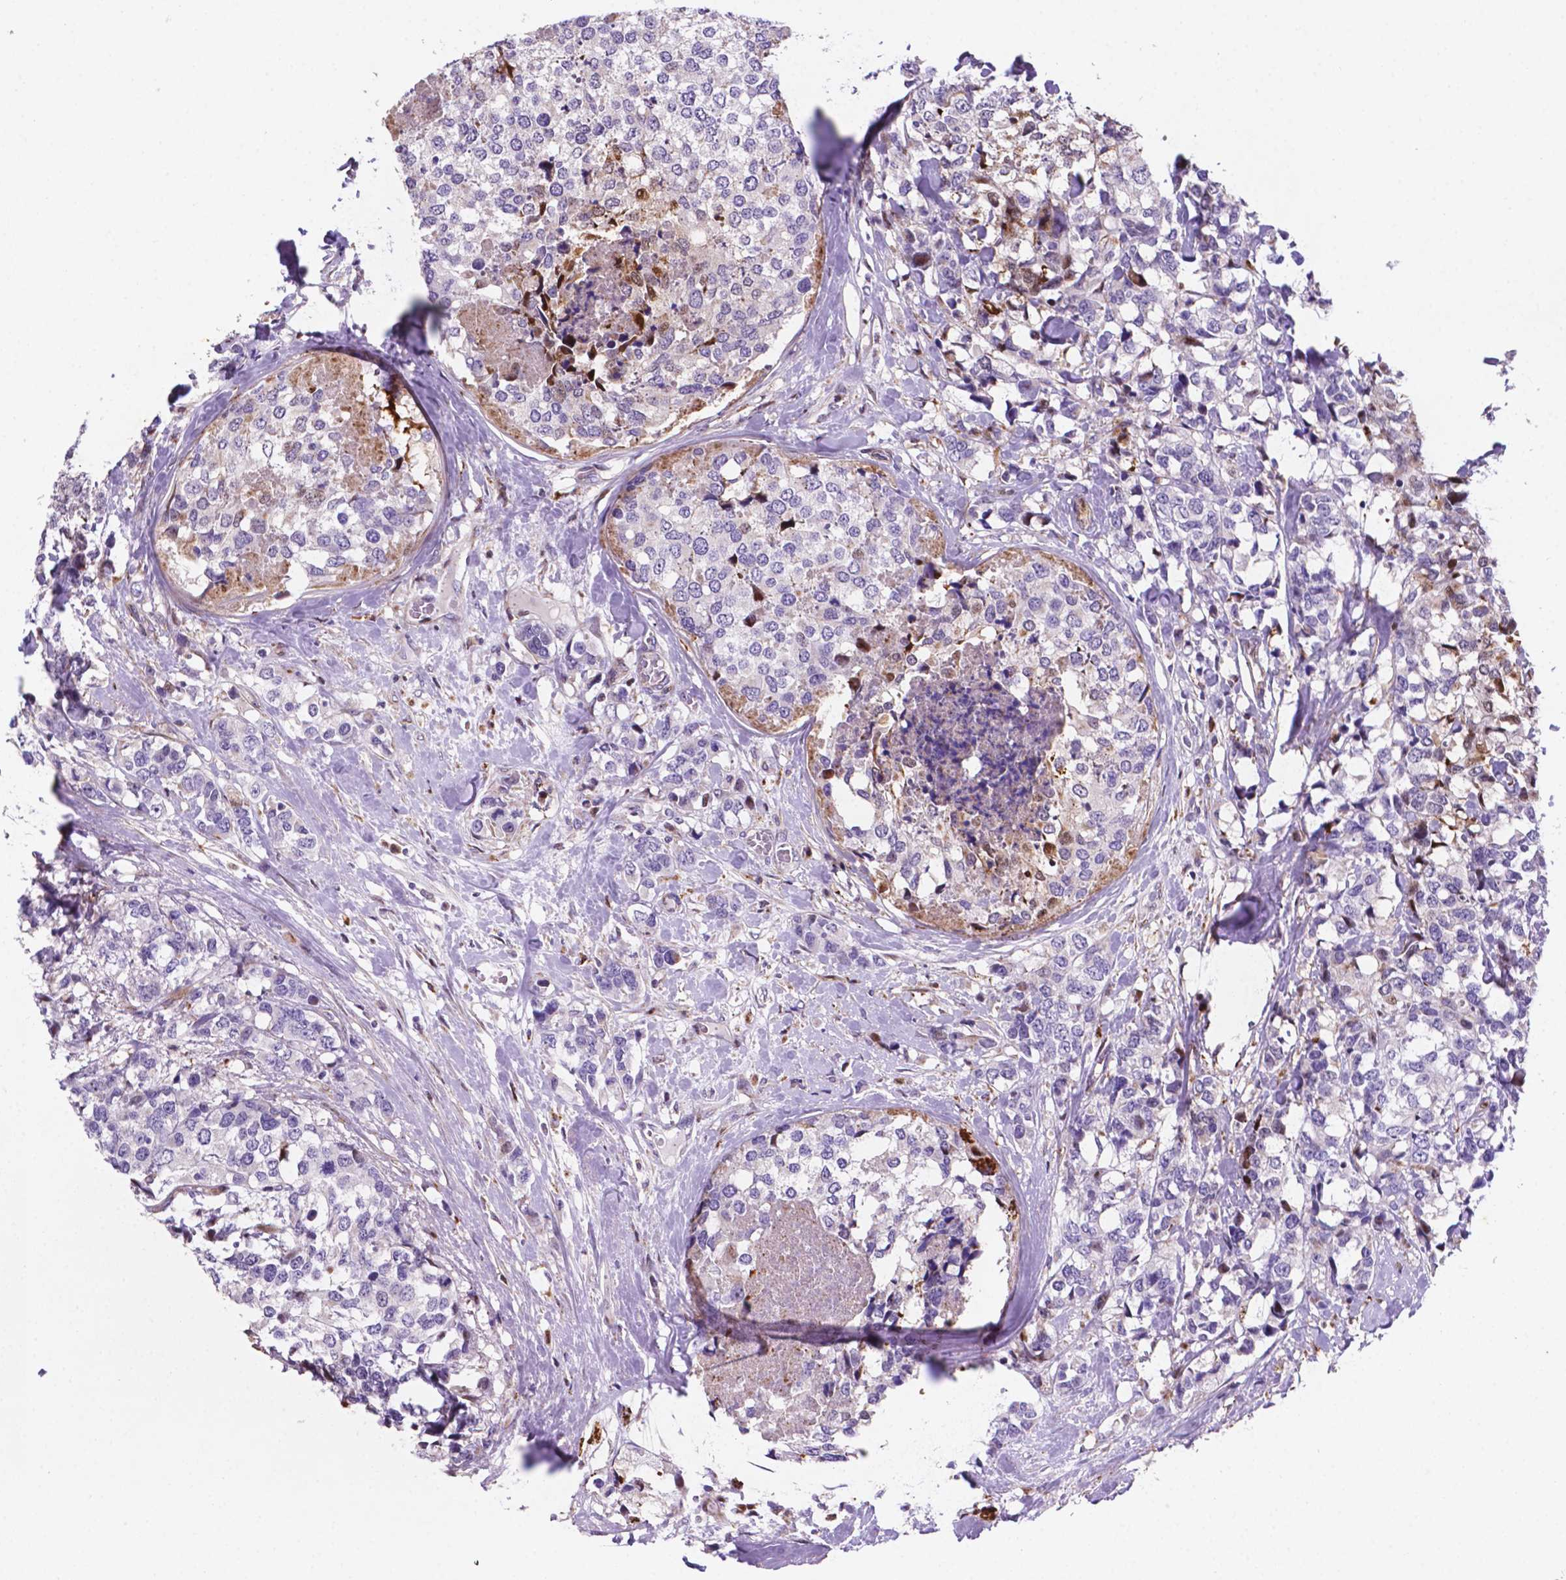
{"staining": {"intensity": "negative", "quantity": "none", "location": "none"}, "tissue": "breast cancer", "cell_type": "Tumor cells", "image_type": "cancer", "snomed": [{"axis": "morphology", "description": "Lobular carcinoma"}, {"axis": "topography", "description": "Breast"}], "caption": "Immunohistochemical staining of human lobular carcinoma (breast) shows no significant expression in tumor cells. (DAB IHC visualized using brightfield microscopy, high magnification).", "gene": "TM4SF20", "patient": {"sex": "female", "age": 59}}